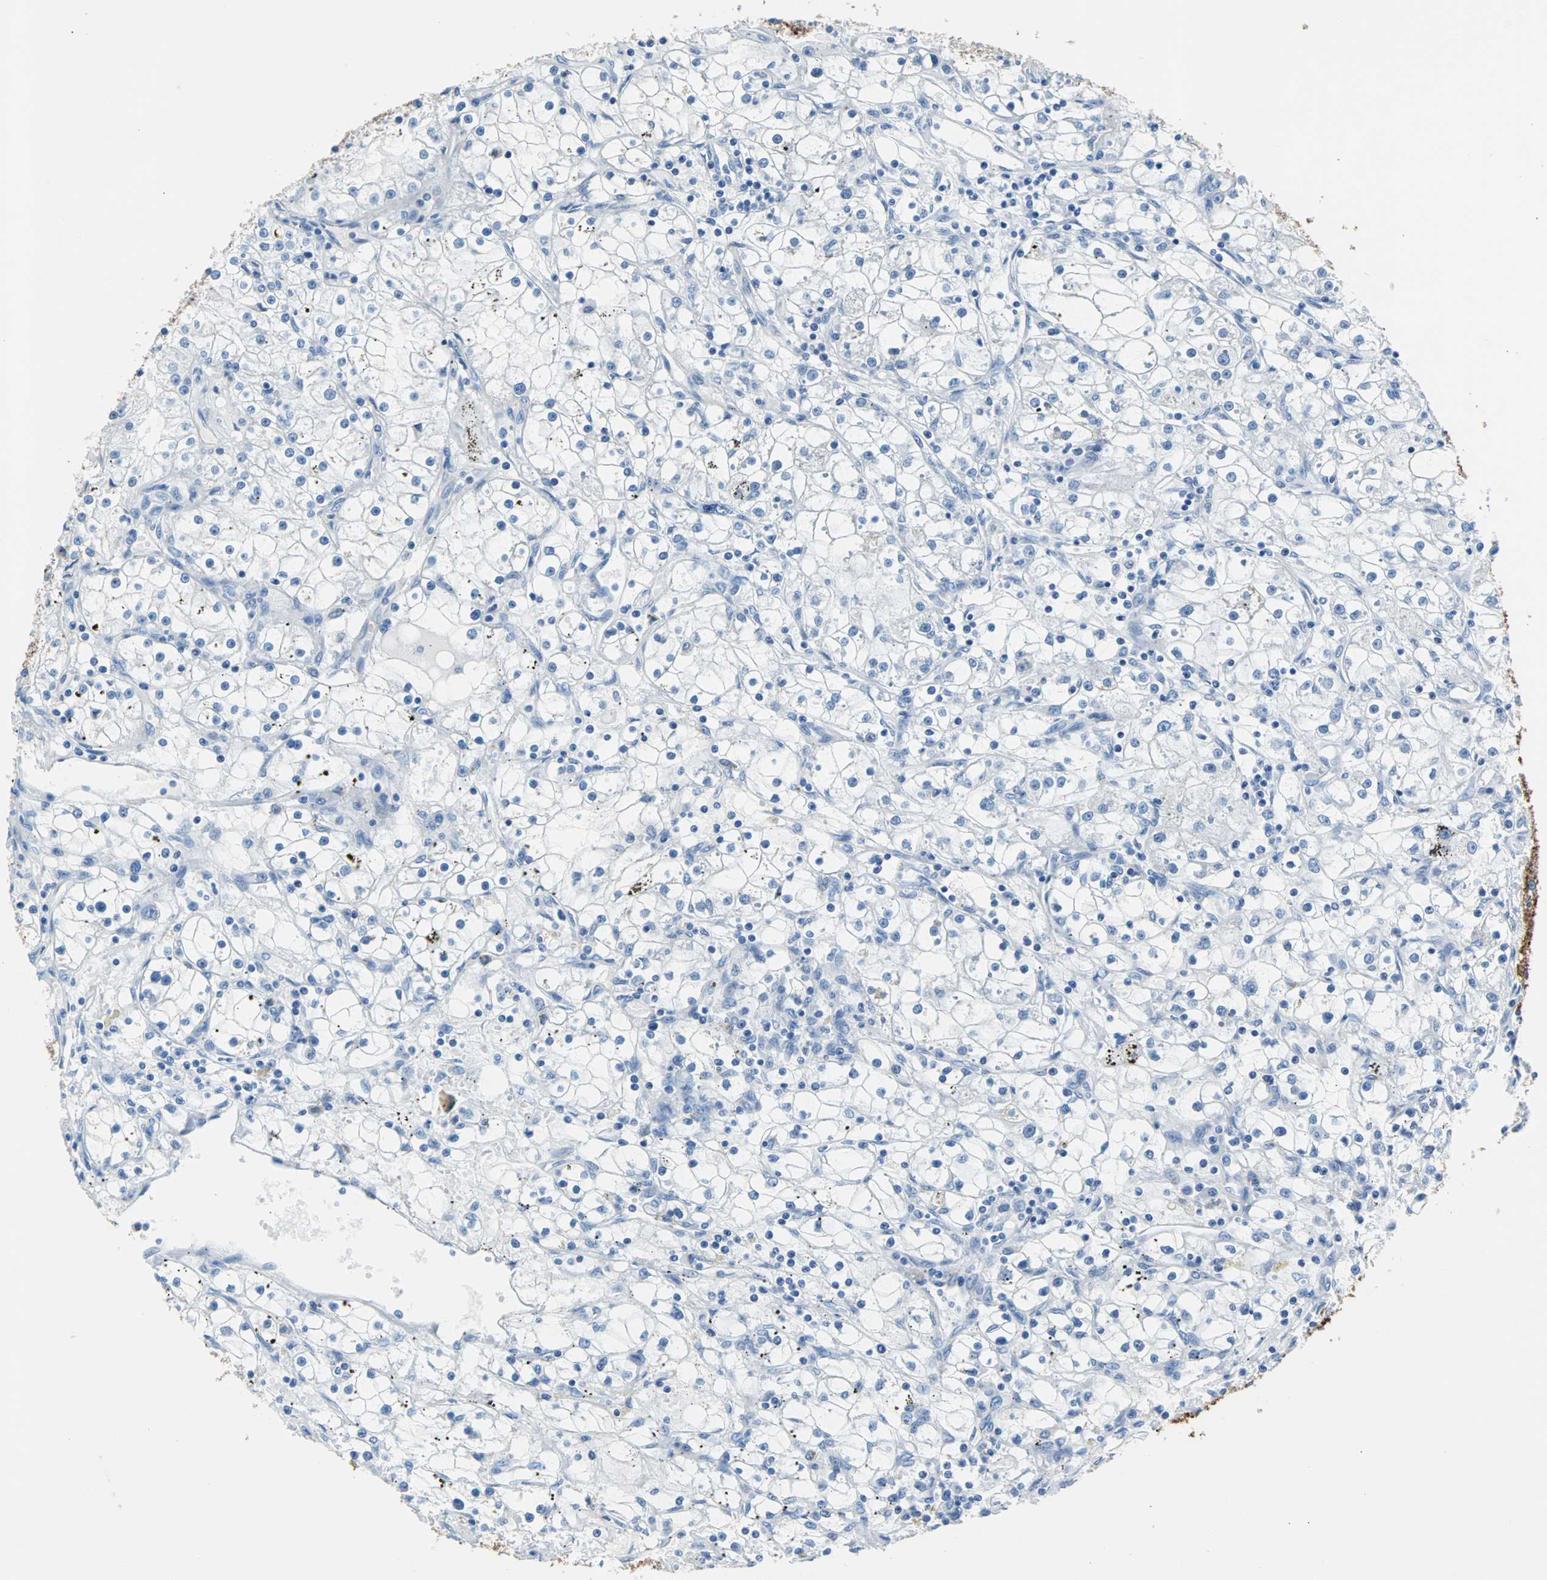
{"staining": {"intensity": "negative", "quantity": "none", "location": "none"}, "tissue": "renal cancer", "cell_type": "Tumor cells", "image_type": "cancer", "snomed": [{"axis": "morphology", "description": "Adenocarcinoma, NOS"}, {"axis": "topography", "description": "Kidney"}], "caption": "This histopathology image is of renal adenocarcinoma stained with immunohistochemistry to label a protein in brown with the nuclei are counter-stained blue. There is no positivity in tumor cells.", "gene": "KRT7", "patient": {"sex": "male", "age": 56}}